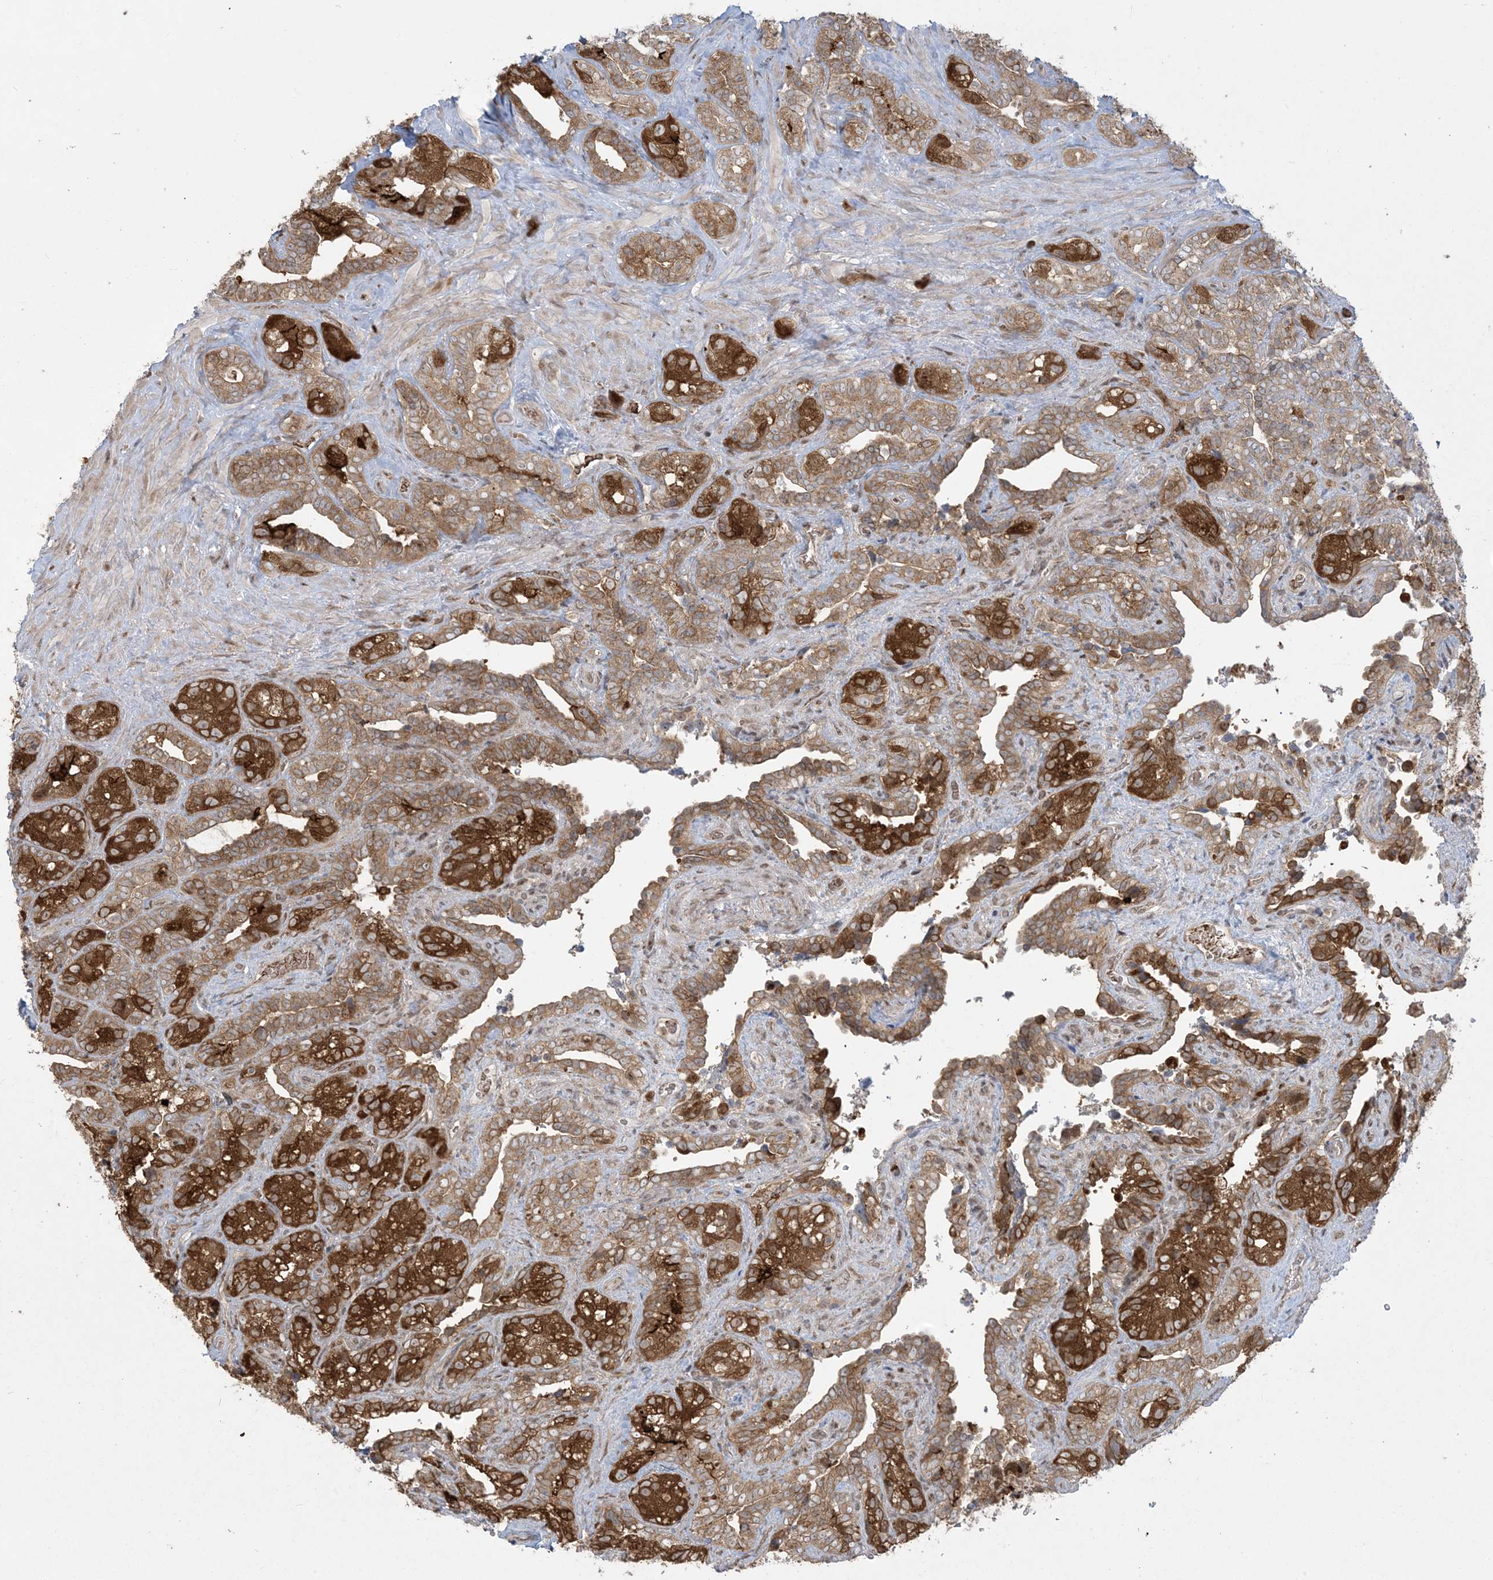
{"staining": {"intensity": "strong", "quantity": ">75%", "location": "cytoplasmic/membranous"}, "tissue": "seminal vesicle", "cell_type": "Glandular cells", "image_type": "normal", "snomed": [{"axis": "morphology", "description": "Normal tissue, NOS"}, {"axis": "topography", "description": "Seminal veicle"}, {"axis": "topography", "description": "Peripheral nerve tissue"}], "caption": "This is a histology image of immunohistochemistry staining of benign seminal vesicle, which shows strong staining in the cytoplasmic/membranous of glandular cells.", "gene": "ABCF3", "patient": {"sex": "male", "age": 67}}